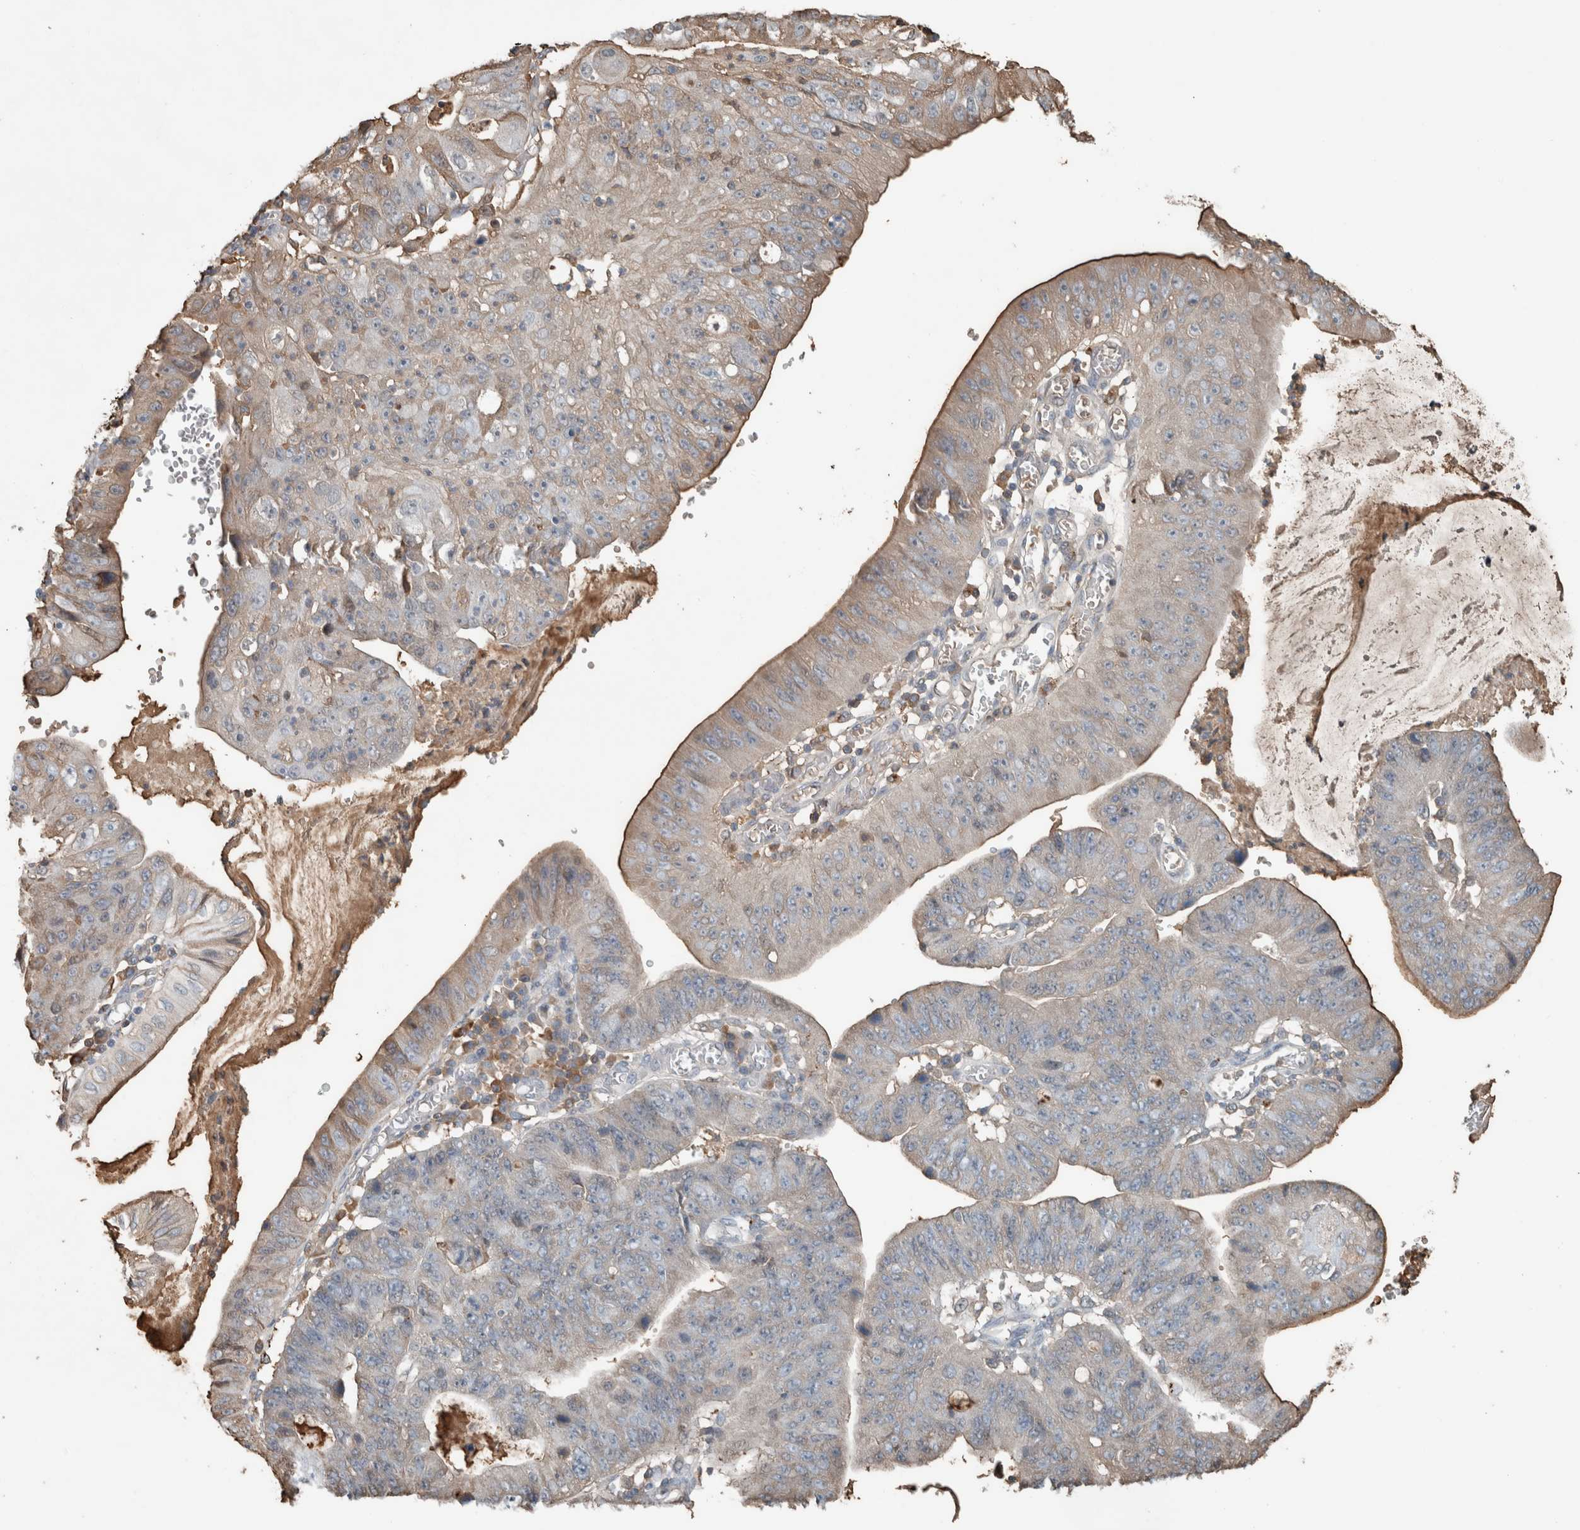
{"staining": {"intensity": "weak", "quantity": "25%-75%", "location": "cytoplasmic/membranous"}, "tissue": "stomach cancer", "cell_type": "Tumor cells", "image_type": "cancer", "snomed": [{"axis": "morphology", "description": "Adenocarcinoma, NOS"}, {"axis": "topography", "description": "Stomach"}], "caption": "Immunohistochemistry (IHC) staining of stomach cancer, which reveals low levels of weak cytoplasmic/membranous staining in about 25%-75% of tumor cells indicating weak cytoplasmic/membranous protein expression. The staining was performed using DAB (3,3'-diaminobenzidine) (brown) for protein detection and nuclei were counterstained in hematoxylin (blue).", "gene": "USP34", "patient": {"sex": "male", "age": 59}}